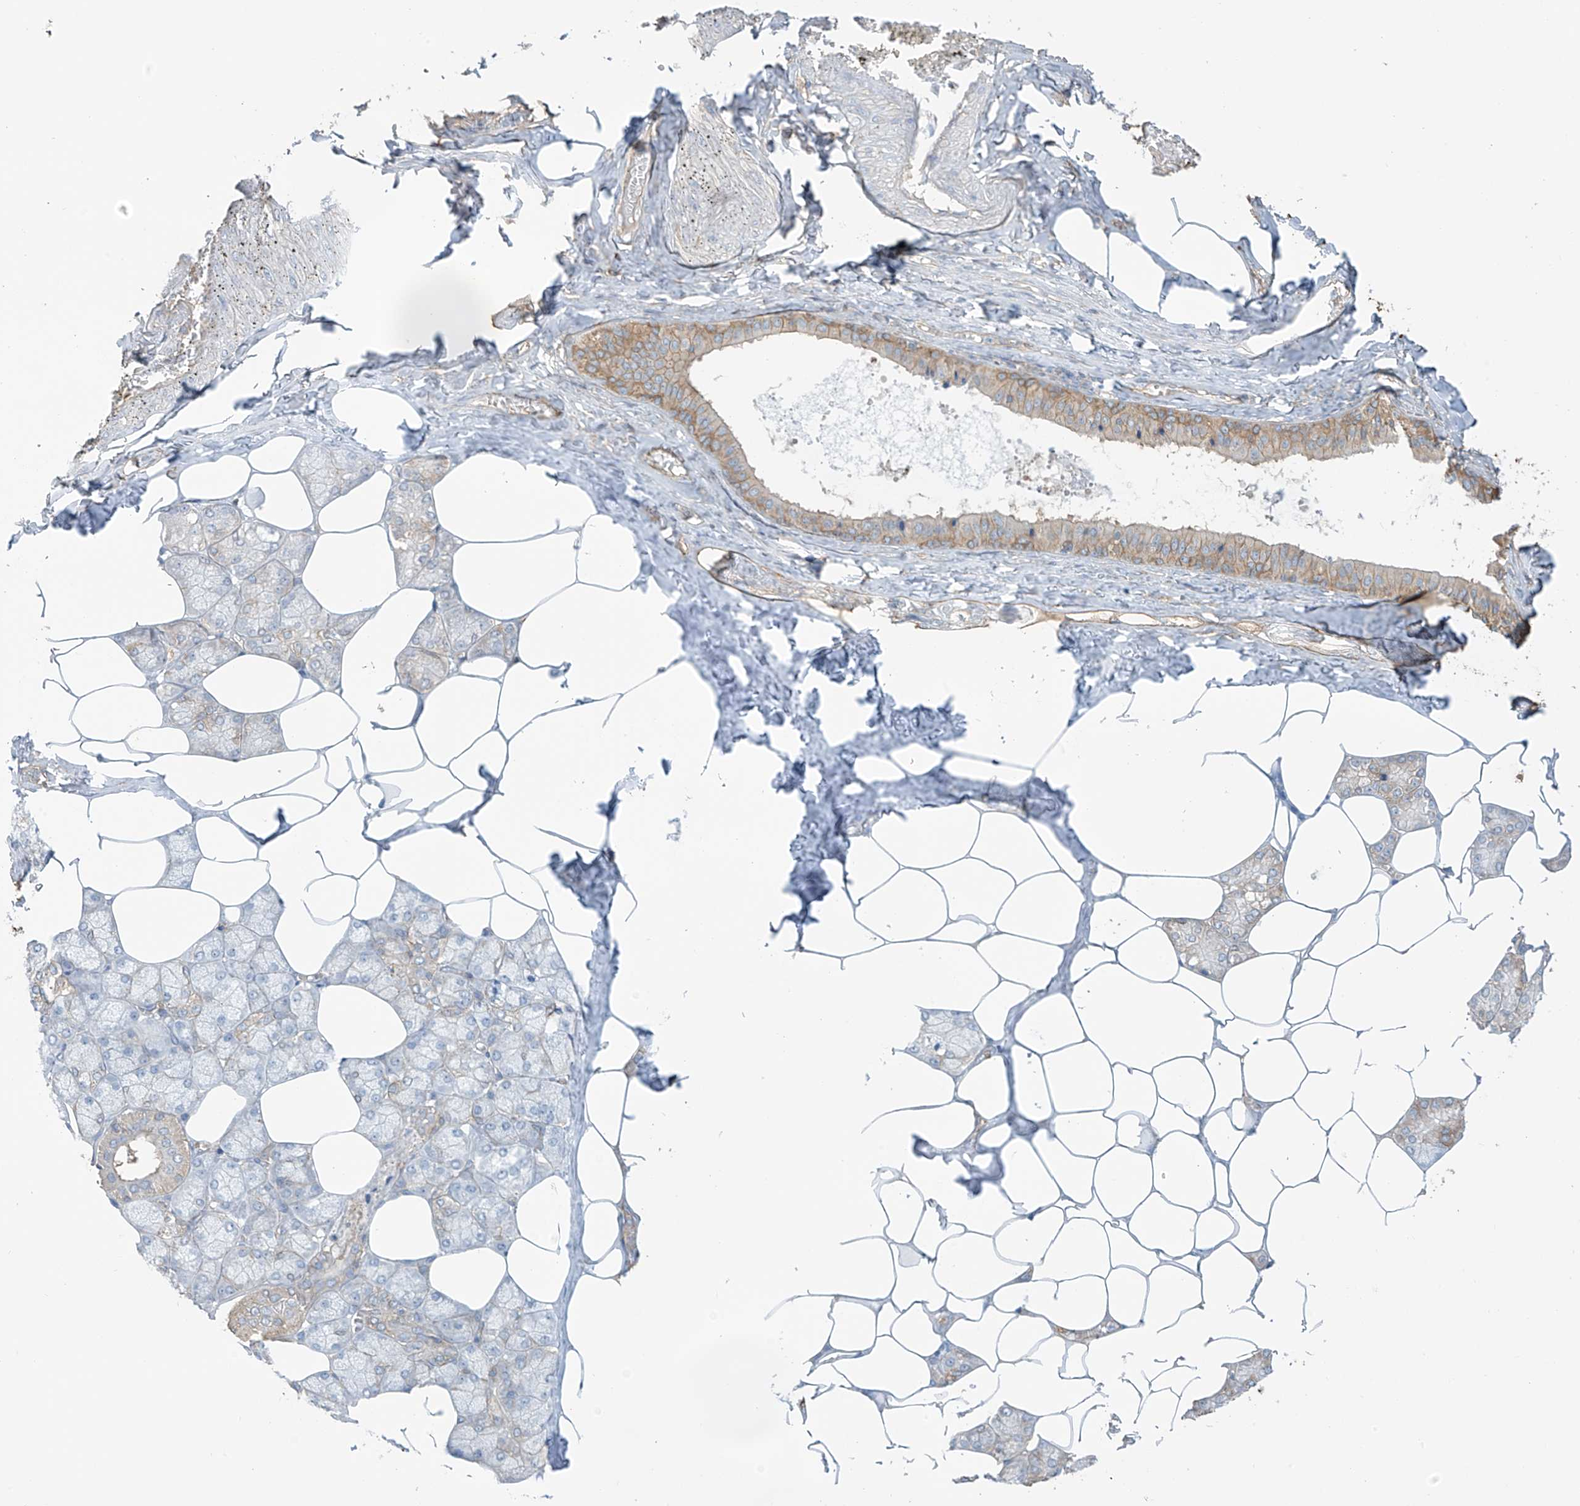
{"staining": {"intensity": "moderate", "quantity": "<25%", "location": "cytoplasmic/membranous"}, "tissue": "salivary gland", "cell_type": "Glandular cells", "image_type": "normal", "snomed": [{"axis": "morphology", "description": "Normal tissue, NOS"}, {"axis": "topography", "description": "Salivary gland"}], "caption": "A photomicrograph of salivary gland stained for a protein displays moderate cytoplasmic/membranous brown staining in glandular cells.", "gene": "ZNF846", "patient": {"sex": "male", "age": 62}}